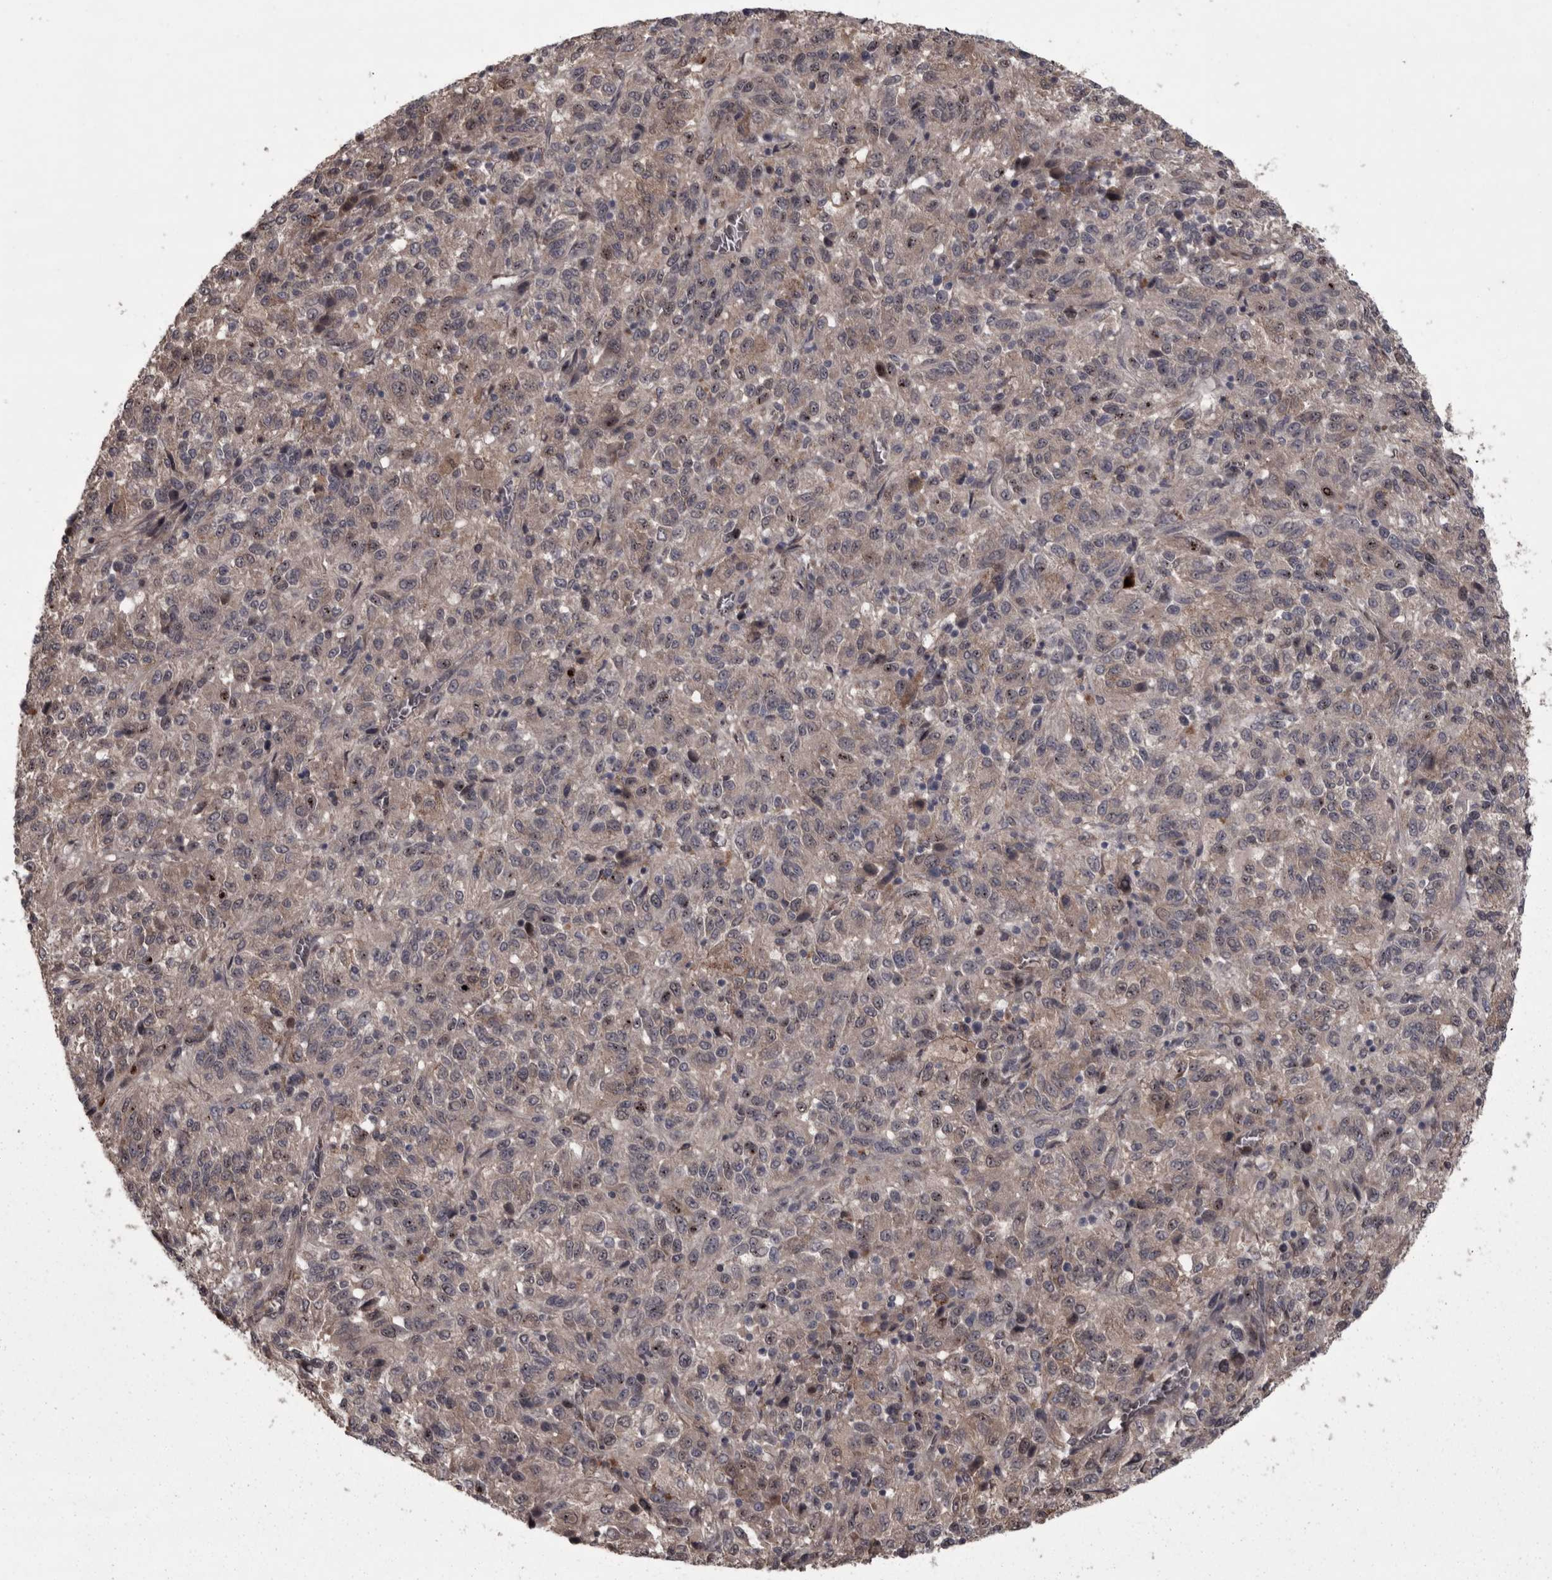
{"staining": {"intensity": "weak", "quantity": "25%-75%", "location": "cytoplasmic/membranous"}, "tissue": "melanoma", "cell_type": "Tumor cells", "image_type": "cancer", "snomed": [{"axis": "morphology", "description": "Malignant melanoma, Metastatic site"}, {"axis": "topography", "description": "Lung"}], "caption": "Approximately 25%-75% of tumor cells in malignant melanoma (metastatic site) exhibit weak cytoplasmic/membranous protein expression as visualized by brown immunohistochemical staining.", "gene": "PCDH17", "patient": {"sex": "male", "age": 64}}